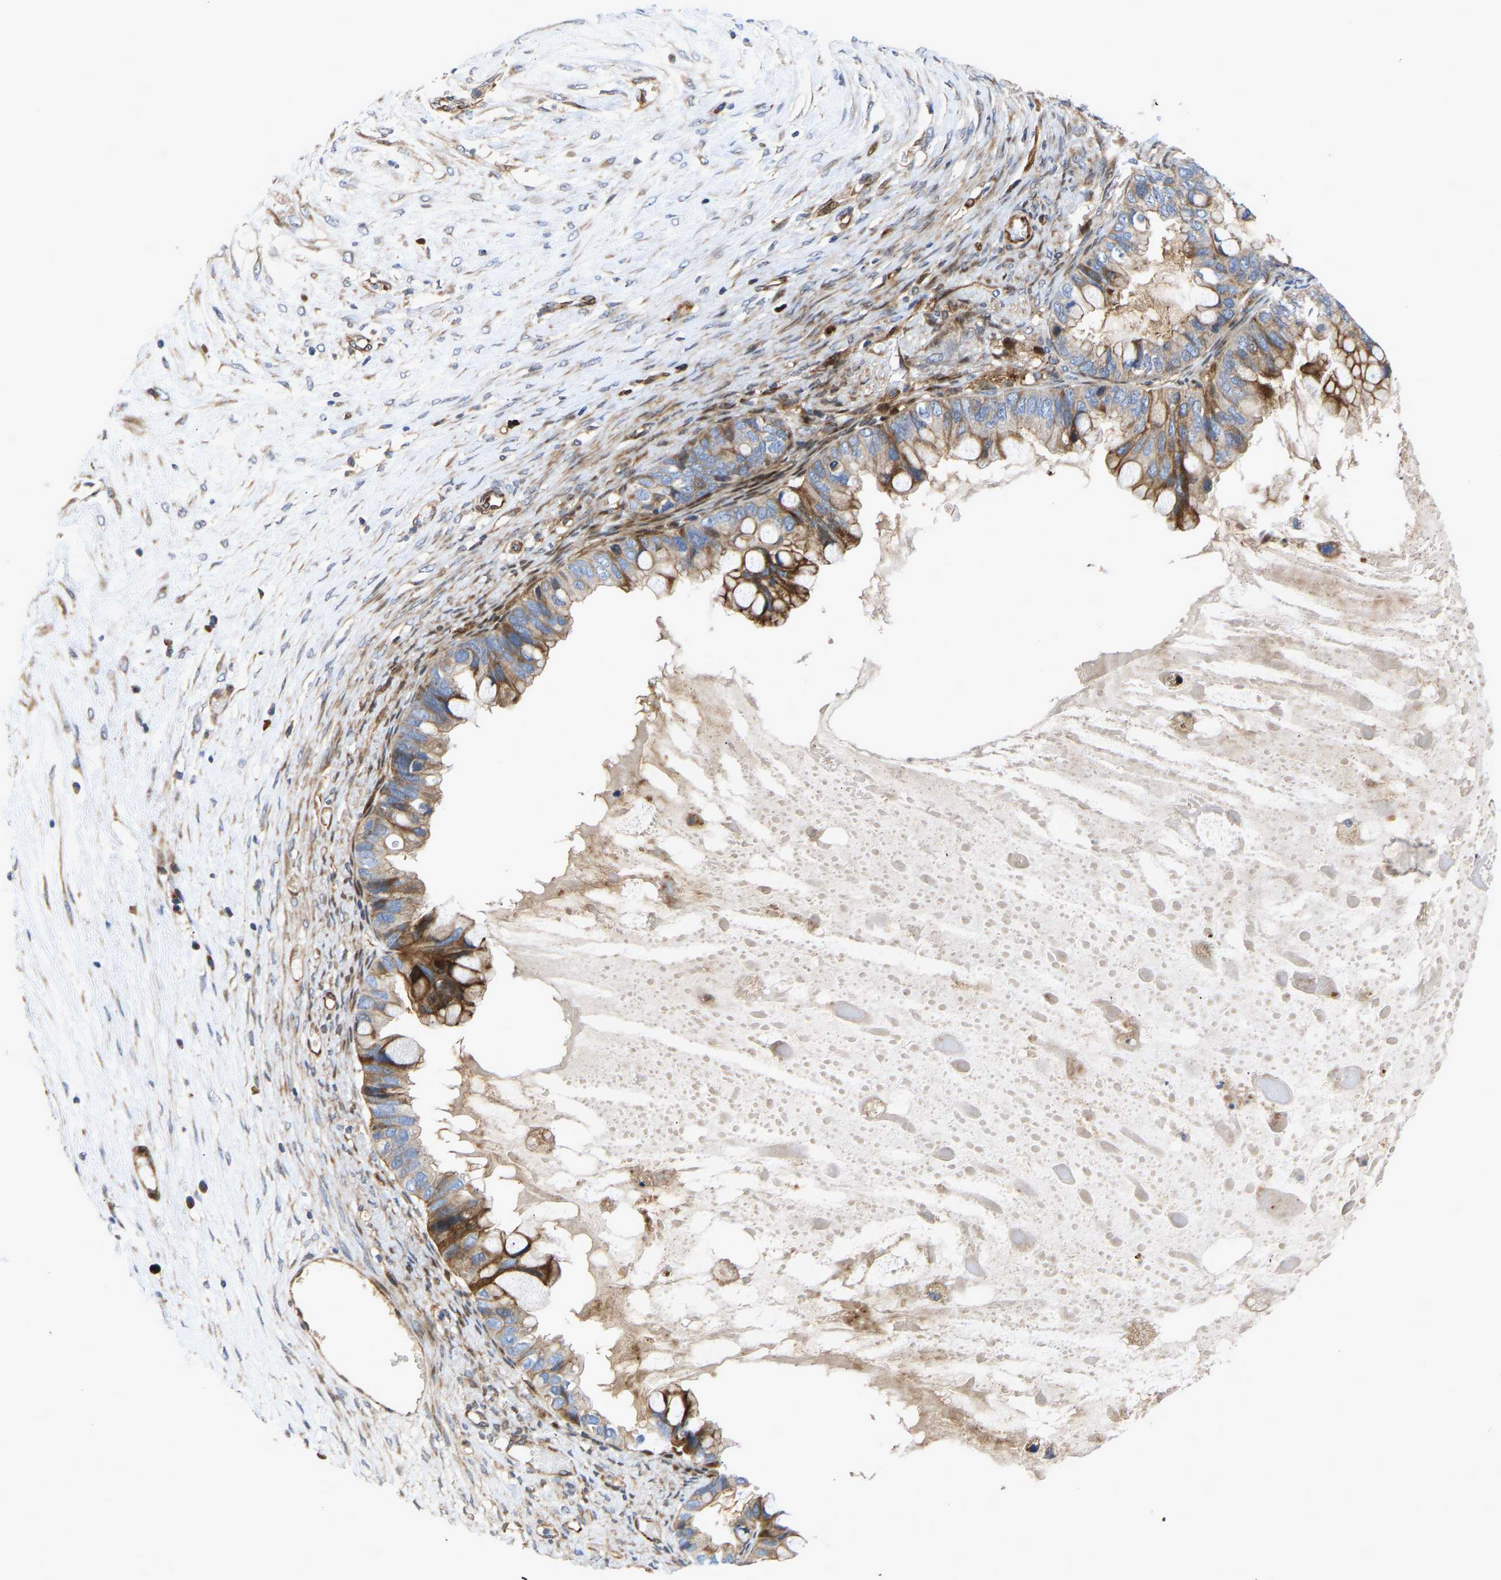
{"staining": {"intensity": "moderate", "quantity": ">75%", "location": "cytoplasmic/membranous"}, "tissue": "ovarian cancer", "cell_type": "Tumor cells", "image_type": "cancer", "snomed": [{"axis": "morphology", "description": "Cystadenocarcinoma, mucinous, NOS"}, {"axis": "topography", "description": "Ovary"}], "caption": "Protein staining of ovarian mucinous cystadenocarcinoma tissue exhibits moderate cytoplasmic/membranous expression in approximately >75% of tumor cells. (brown staining indicates protein expression, while blue staining denotes nuclei).", "gene": "TMEM38B", "patient": {"sex": "female", "age": 80}}